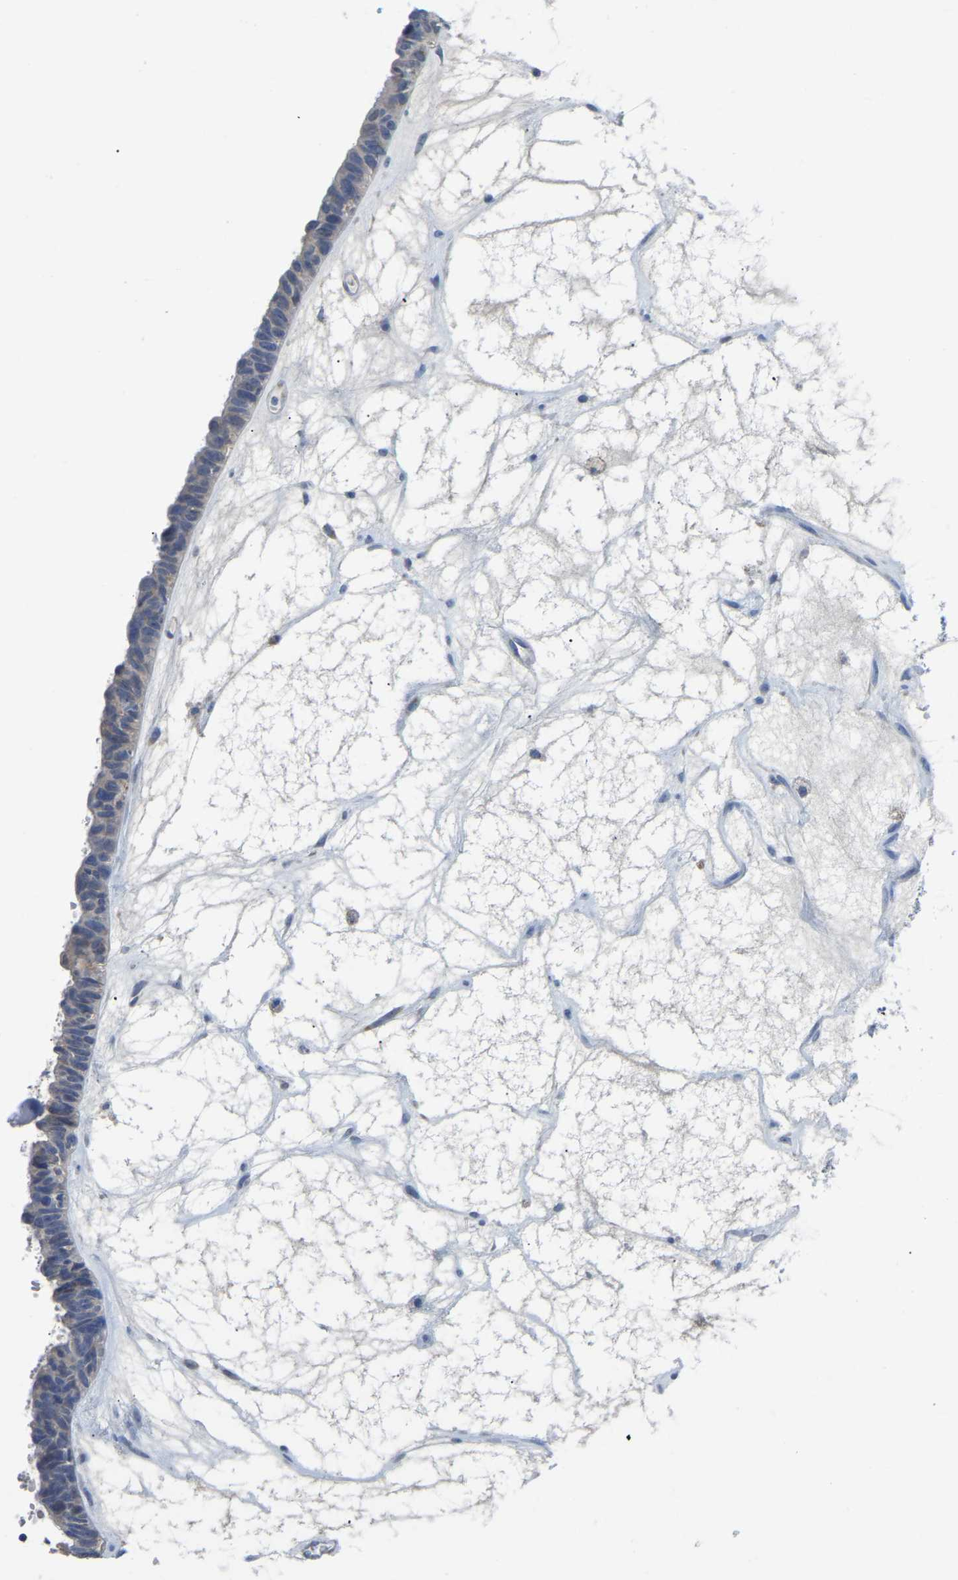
{"staining": {"intensity": "negative", "quantity": "none", "location": "none"}, "tissue": "ovarian cancer", "cell_type": "Tumor cells", "image_type": "cancer", "snomed": [{"axis": "morphology", "description": "Cystadenocarcinoma, serous, NOS"}, {"axis": "topography", "description": "Ovary"}], "caption": "Tumor cells are negative for protein expression in human ovarian cancer.", "gene": "ETFA", "patient": {"sex": "female", "age": 79}}